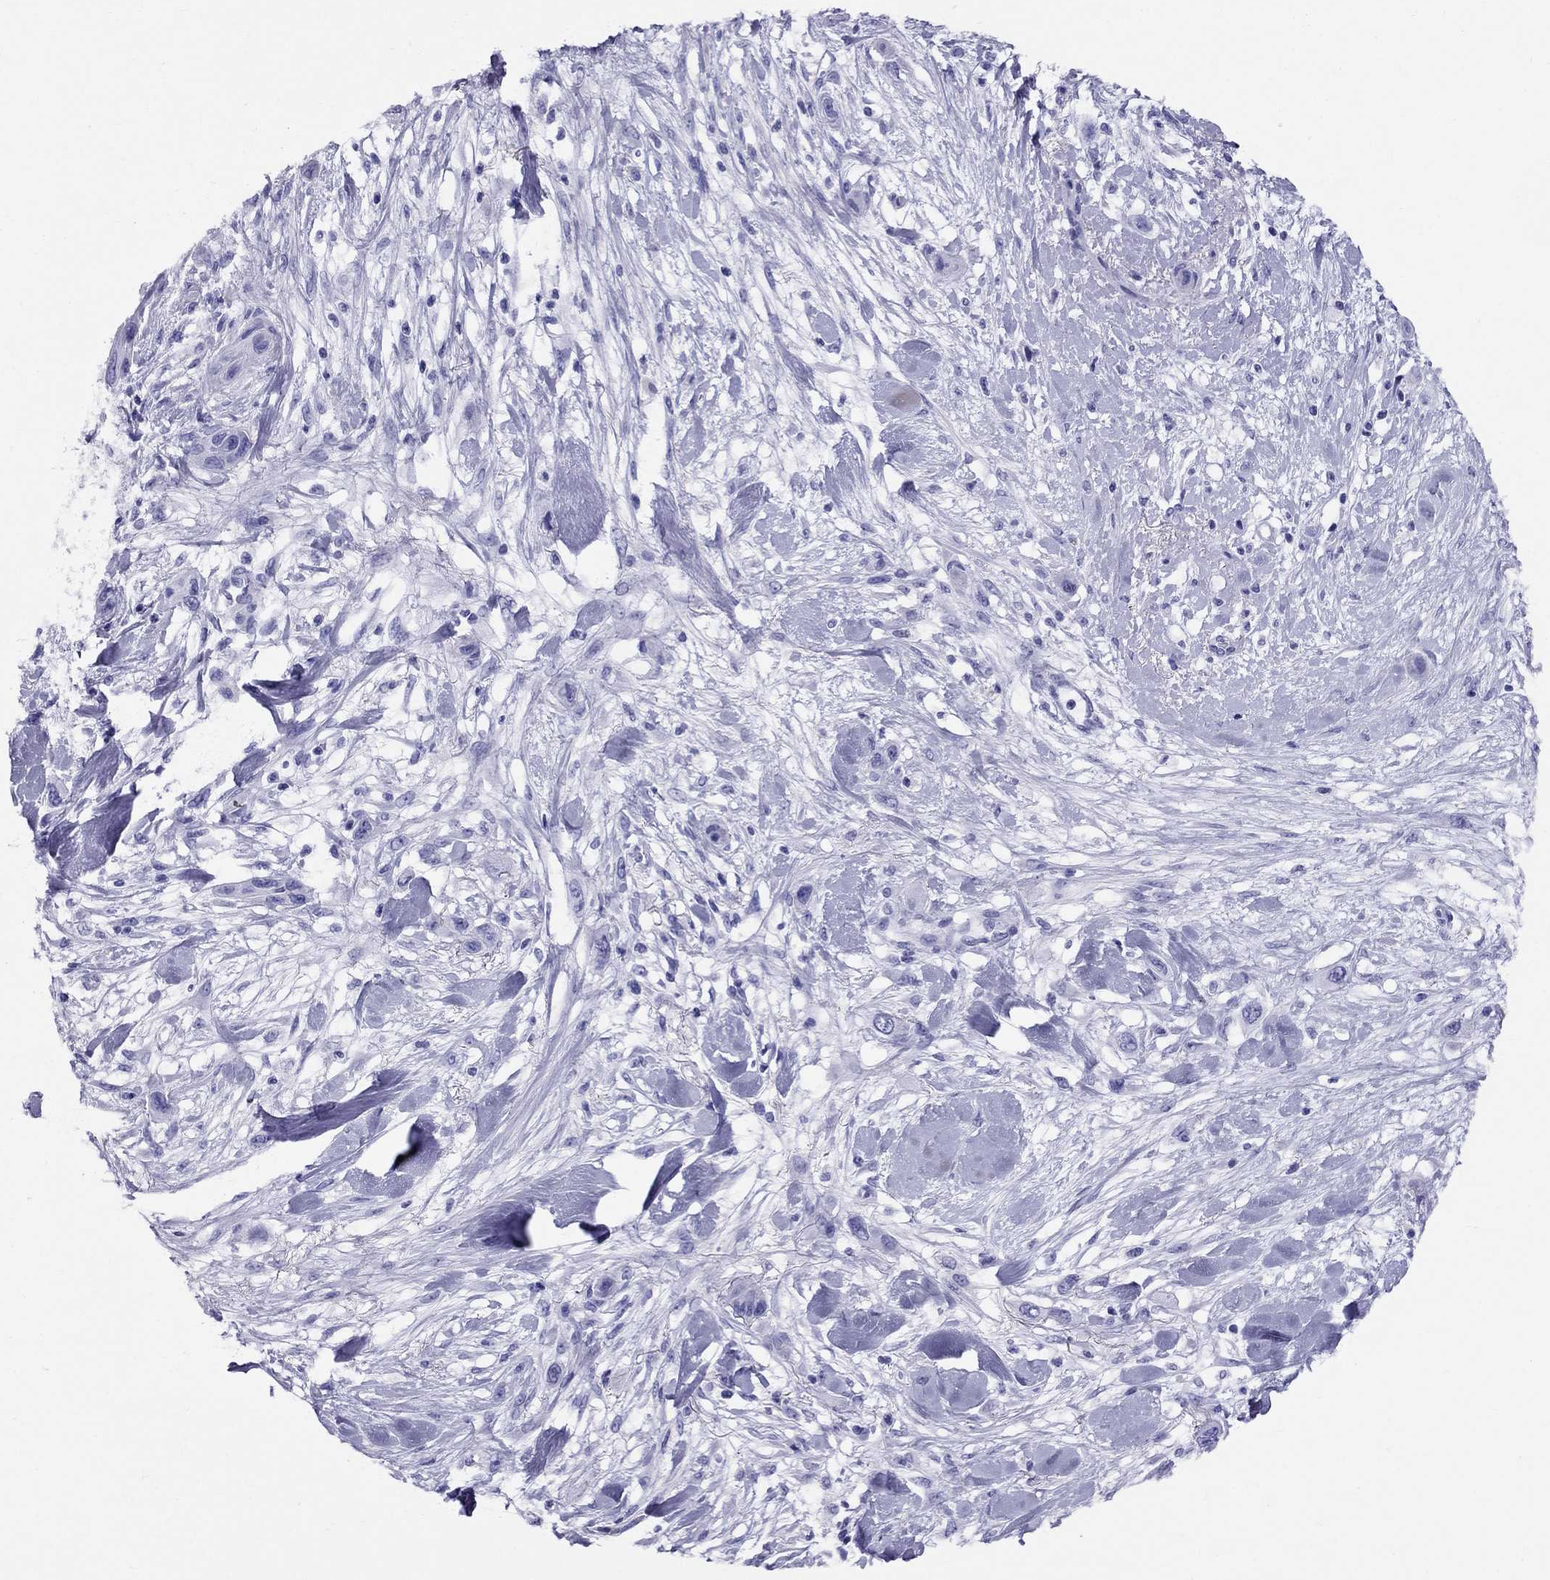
{"staining": {"intensity": "negative", "quantity": "none", "location": "none"}, "tissue": "skin cancer", "cell_type": "Tumor cells", "image_type": "cancer", "snomed": [{"axis": "morphology", "description": "Squamous cell carcinoma, NOS"}, {"axis": "topography", "description": "Skin"}], "caption": "High power microscopy image of an immunohistochemistry (IHC) micrograph of skin cancer (squamous cell carcinoma), revealing no significant positivity in tumor cells.", "gene": "AVPR1B", "patient": {"sex": "male", "age": 79}}